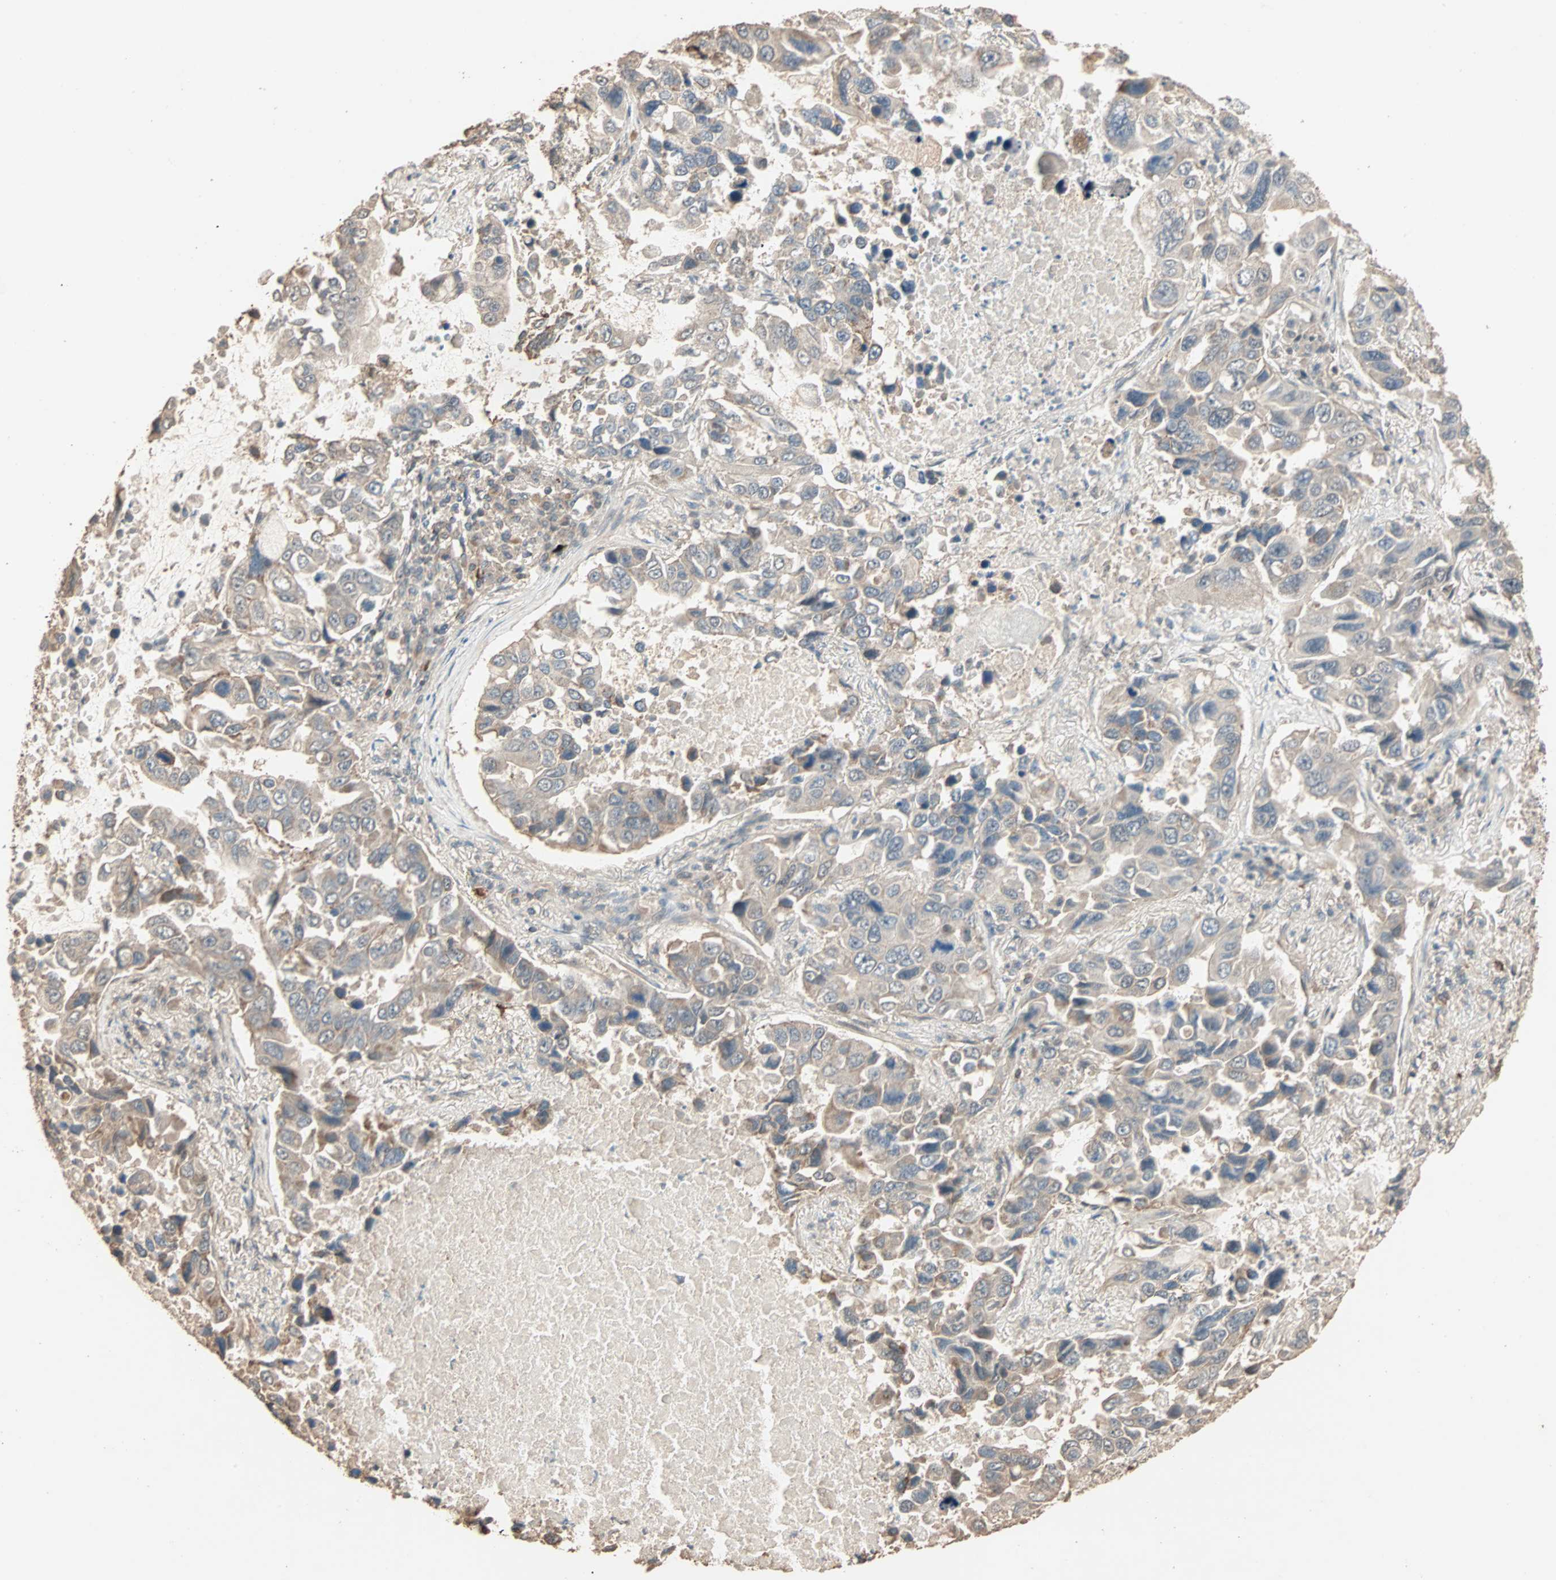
{"staining": {"intensity": "weak", "quantity": ">75%", "location": "cytoplasmic/membranous,nuclear"}, "tissue": "lung cancer", "cell_type": "Tumor cells", "image_type": "cancer", "snomed": [{"axis": "morphology", "description": "Adenocarcinoma, NOS"}, {"axis": "topography", "description": "Lung"}], "caption": "Tumor cells demonstrate low levels of weak cytoplasmic/membranous and nuclear staining in approximately >75% of cells in human adenocarcinoma (lung).", "gene": "ZBTB33", "patient": {"sex": "male", "age": 64}}